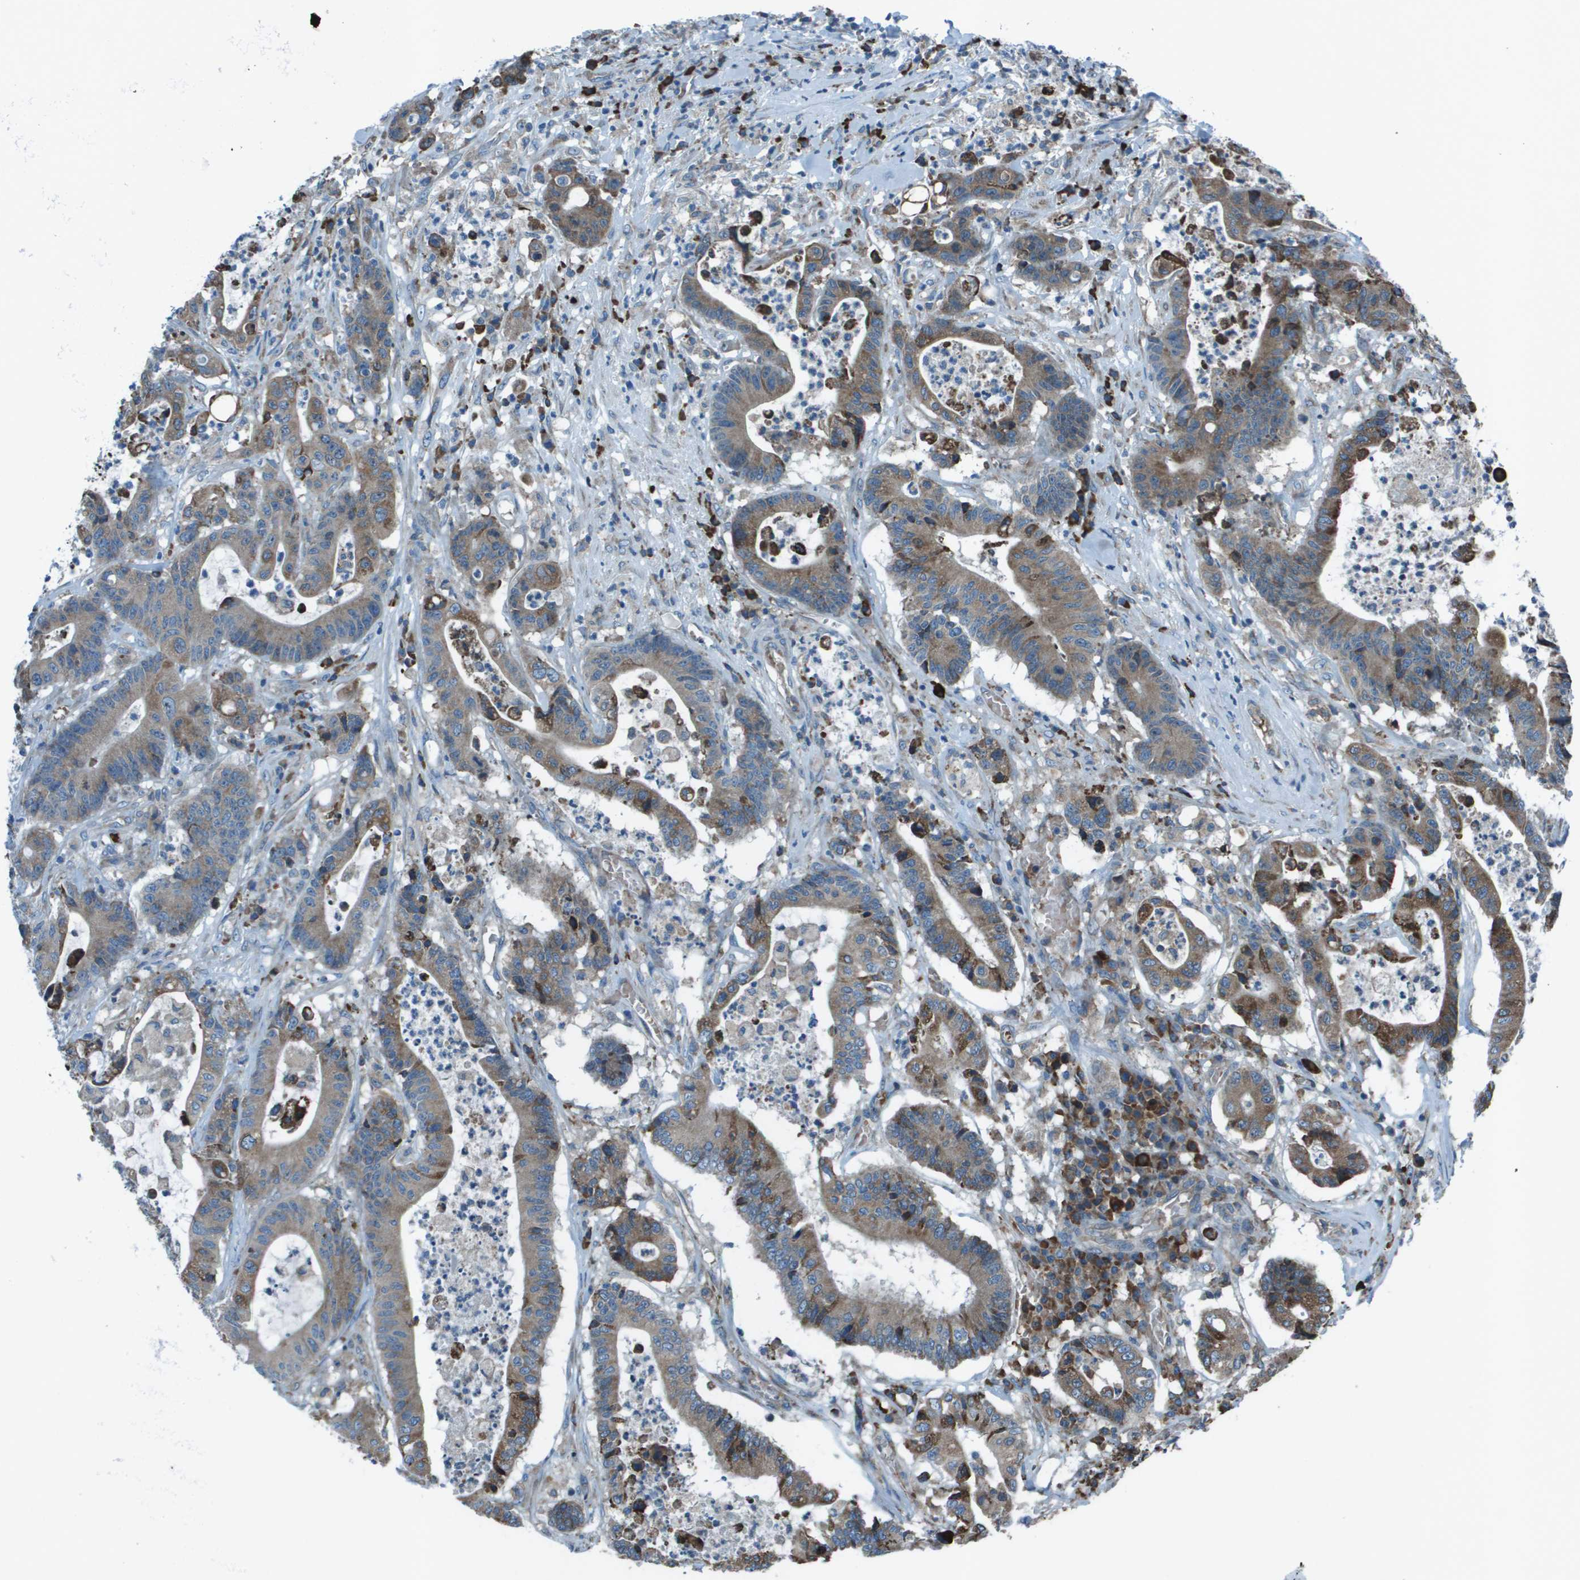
{"staining": {"intensity": "moderate", "quantity": ">75%", "location": "cytoplasmic/membranous"}, "tissue": "colorectal cancer", "cell_type": "Tumor cells", "image_type": "cancer", "snomed": [{"axis": "morphology", "description": "Adenocarcinoma, NOS"}, {"axis": "topography", "description": "Colon"}], "caption": "This is a micrograph of immunohistochemistry staining of adenocarcinoma (colorectal), which shows moderate staining in the cytoplasmic/membranous of tumor cells.", "gene": "UTS2", "patient": {"sex": "female", "age": 84}}